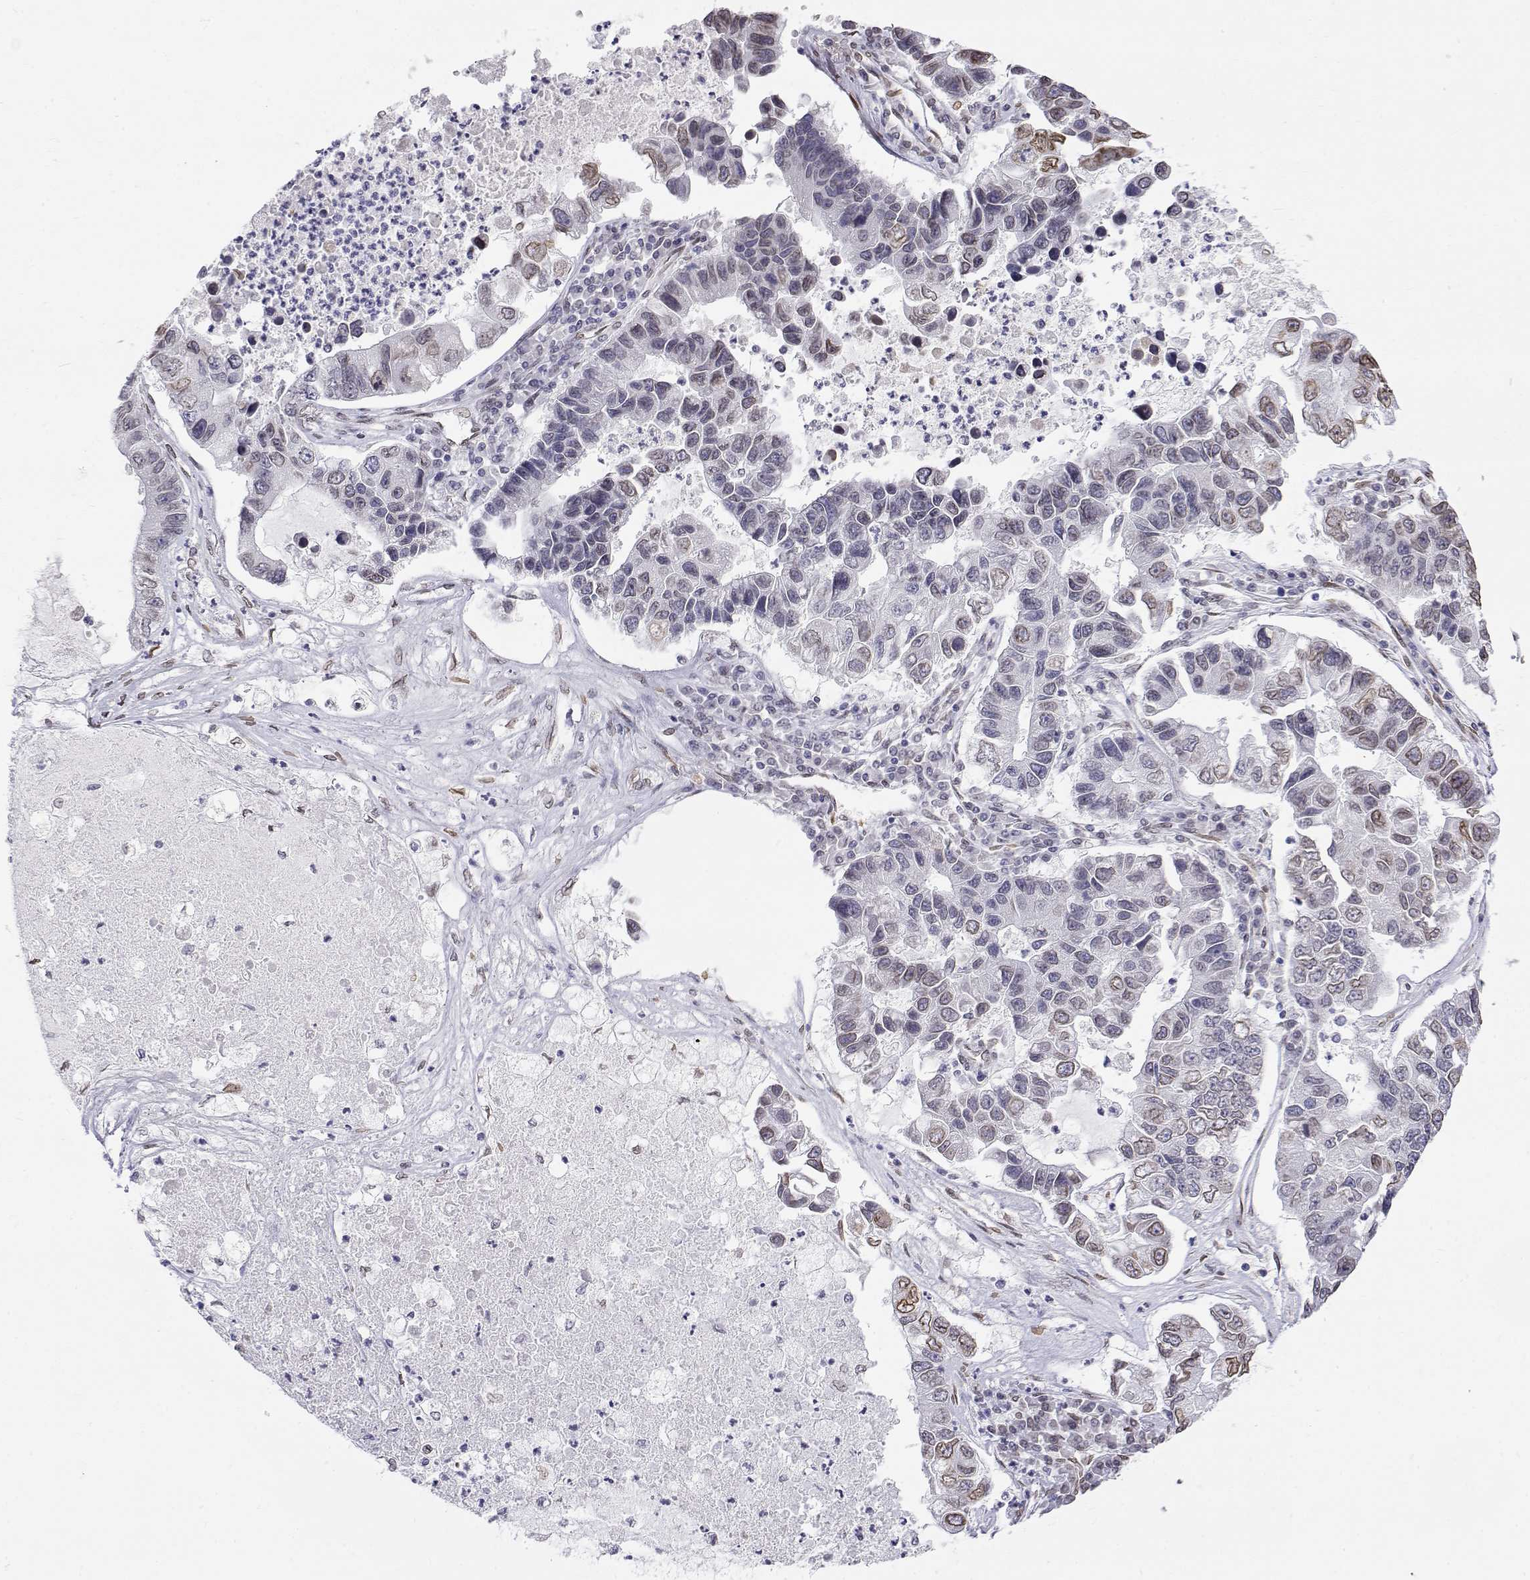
{"staining": {"intensity": "weak", "quantity": "25%-75%", "location": "cytoplasmic/membranous,nuclear"}, "tissue": "lung cancer", "cell_type": "Tumor cells", "image_type": "cancer", "snomed": [{"axis": "morphology", "description": "Adenocarcinoma, NOS"}, {"axis": "topography", "description": "Bronchus"}, {"axis": "topography", "description": "Lung"}], "caption": "Immunohistochemistry (IHC) of lung cancer (adenocarcinoma) shows low levels of weak cytoplasmic/membranous and nuclear staining in approximately 25%-75% of tumor cells.", "gene": "ZNF532", "patient": {"sex": "female", "age": 51}}